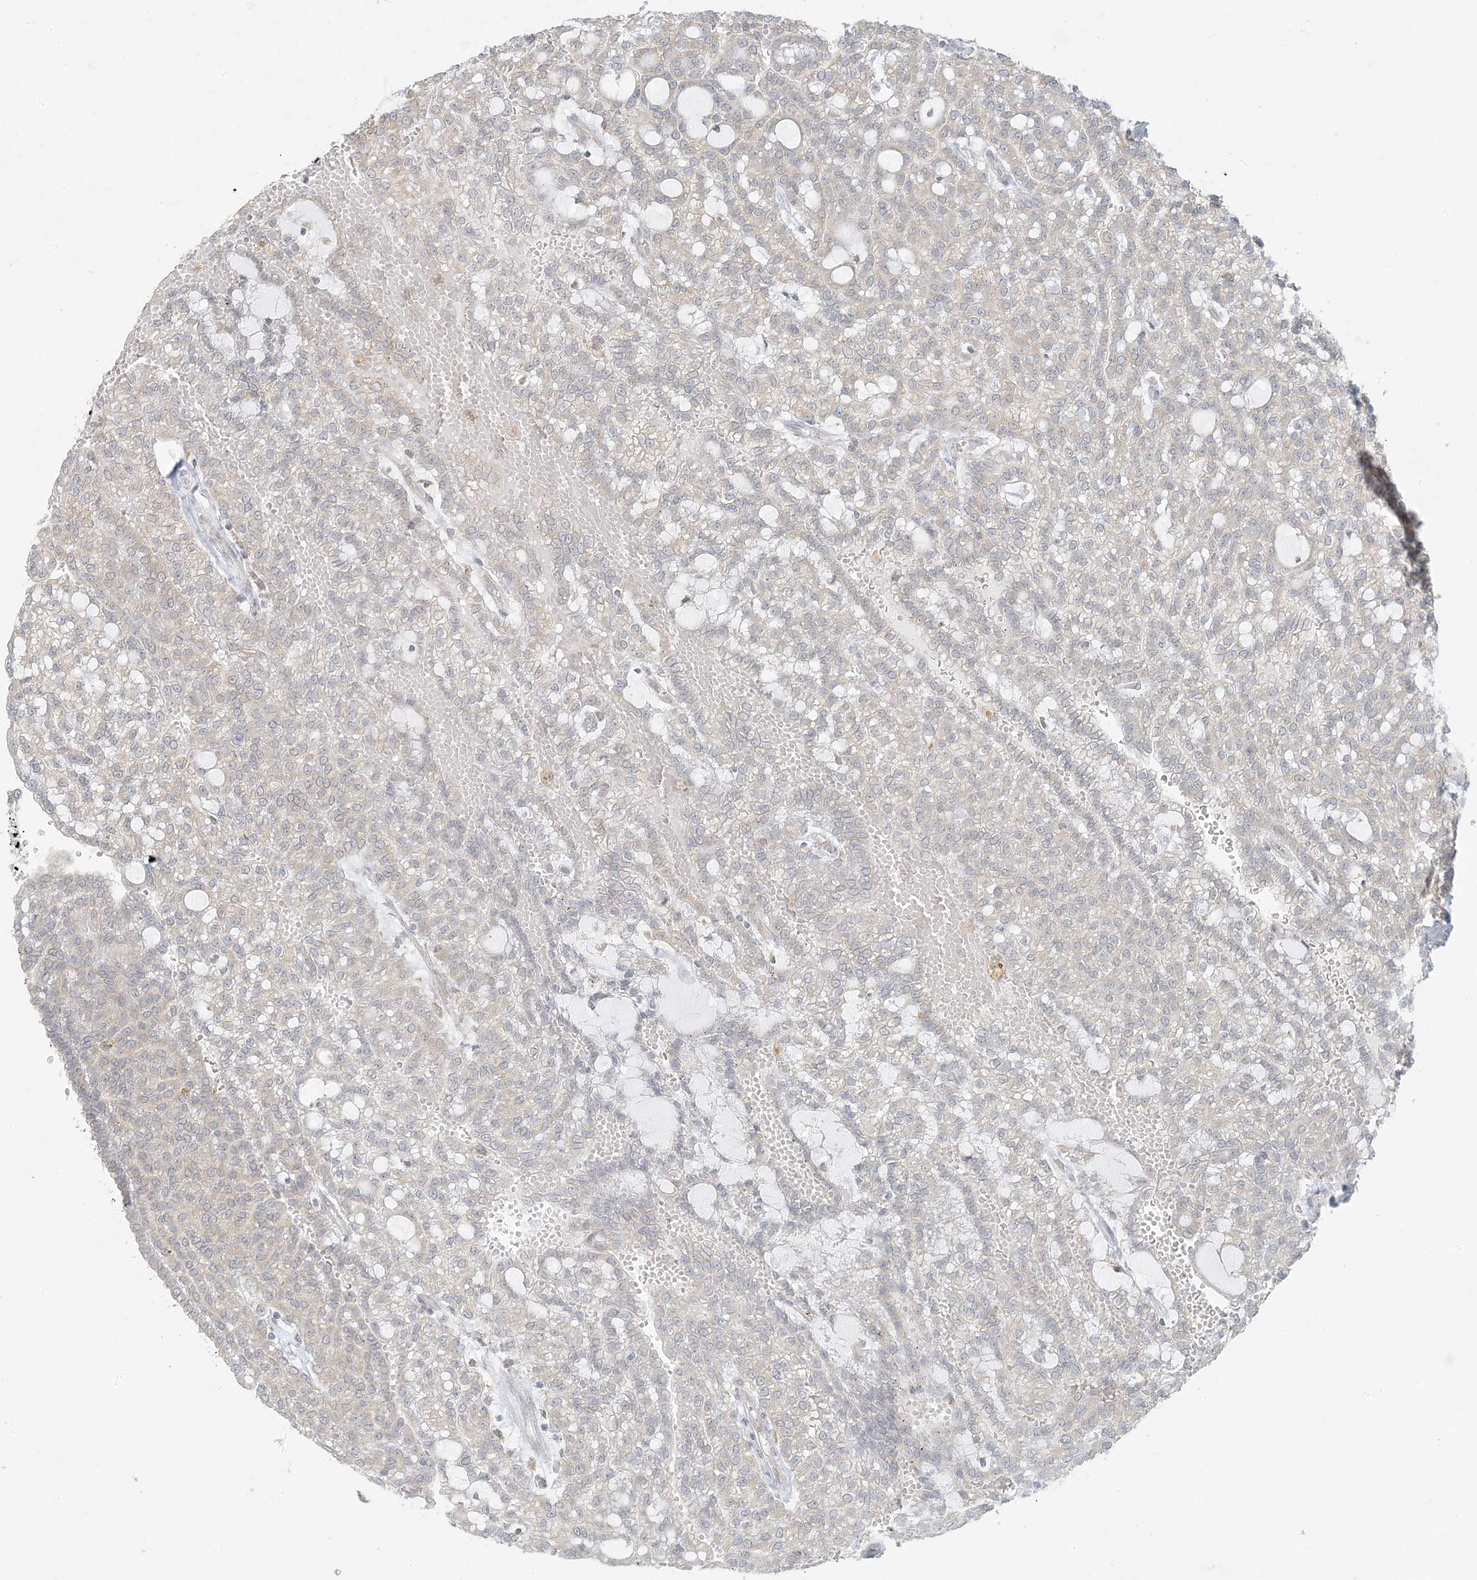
{"staining": {"intensity": "negative", "quantity": "none", "location": "none"}, "tissue": "renal cancer", "cell_type": "Tumor cells", "image_type": "cancer", "snomed": [{"axis": "morphology", "description": "Adenocarcinoma, NOS"}, {"axis": "topography", "description": "Kidney"}], "caption": "This is a histopathology image of immunohistochemistry staining of renal adenocarcinoma, which shows no positivity in tumor cells.", "gene": "EEFSEC", "patient": {"sex": "male", "age": 63}}